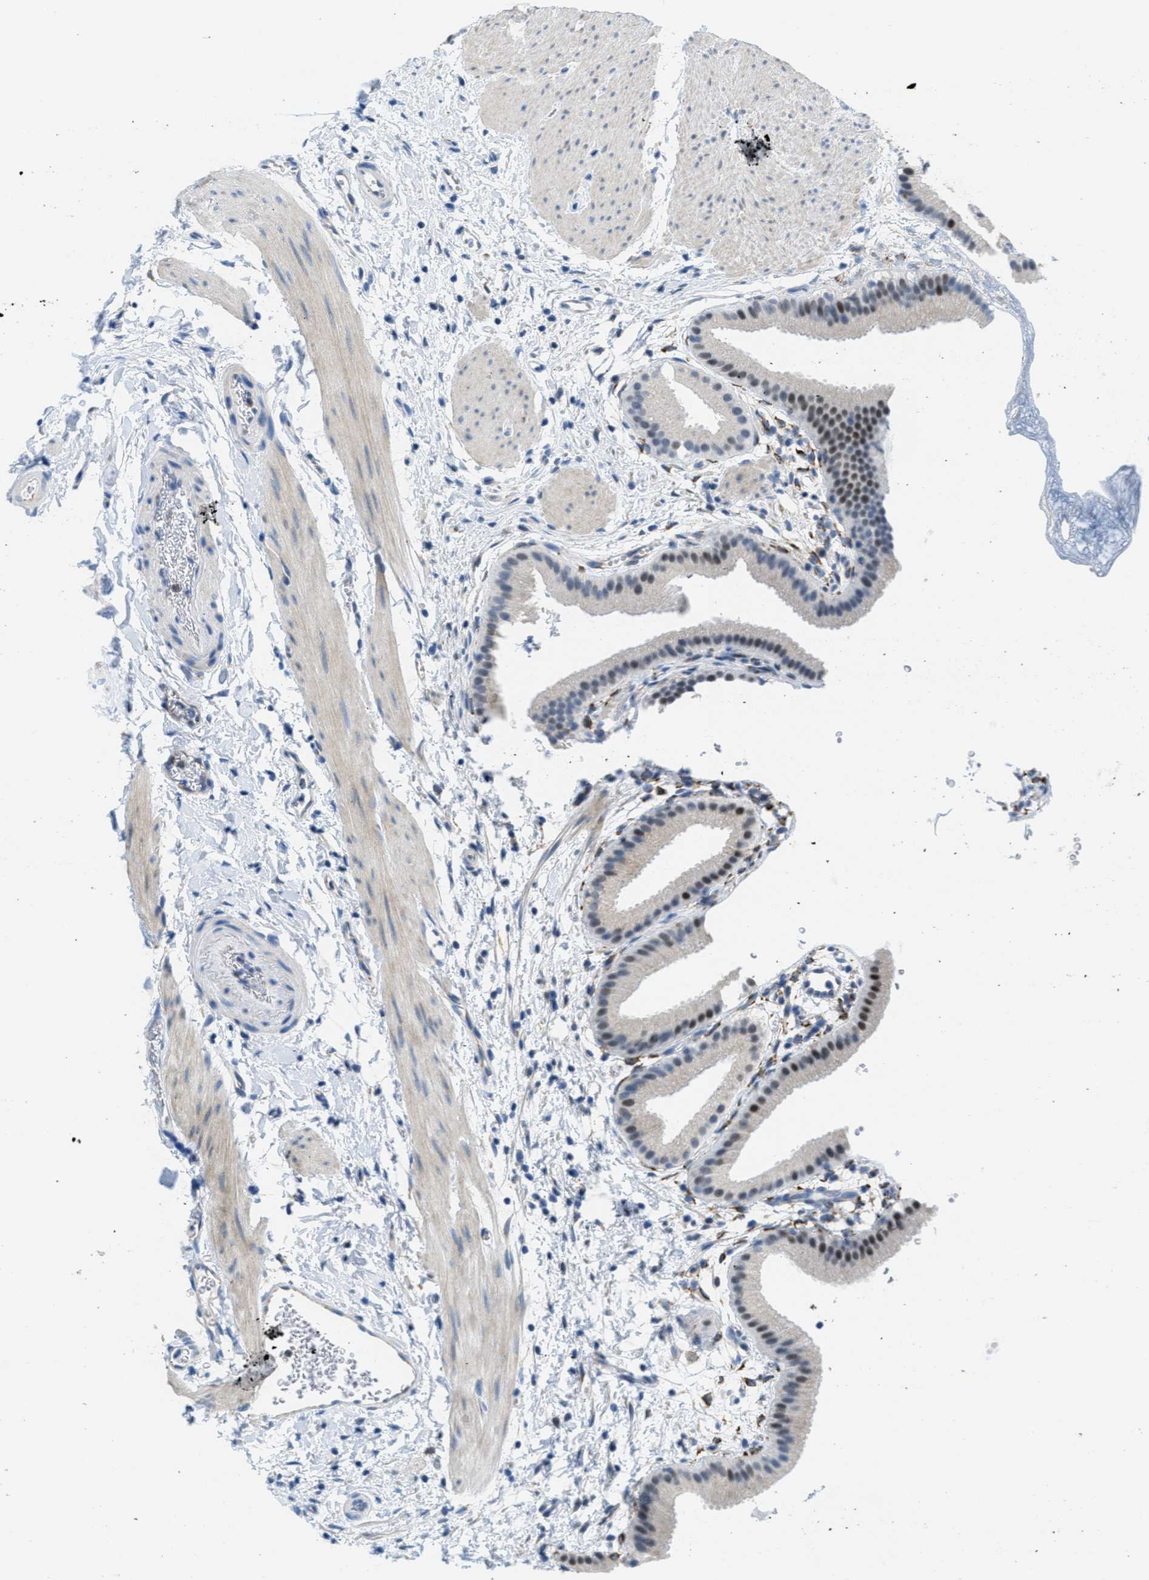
{"staining": {"intensity": "strong", "quantity": "25%-75%", "location": "nuclear"}, "tissue": "gallbladder", "cell_type": "Glandular cells", "image_type": "normal", "snomed": [{"axis": "morphology", "description": "Normal tissue, NOS"}, {"axis": "topography", "description": "Gallbladder"}], "caption": "Immunohistochemistry (IHC) (DAB (3,3'-diaminobenzidine)) staining of benign gallbladder reveals strong nuclear protein positivity in approximately 25%-75% of glandular cells.", "gene": "PTDSS1", "patient": {"sex": "female", "age": 64}}